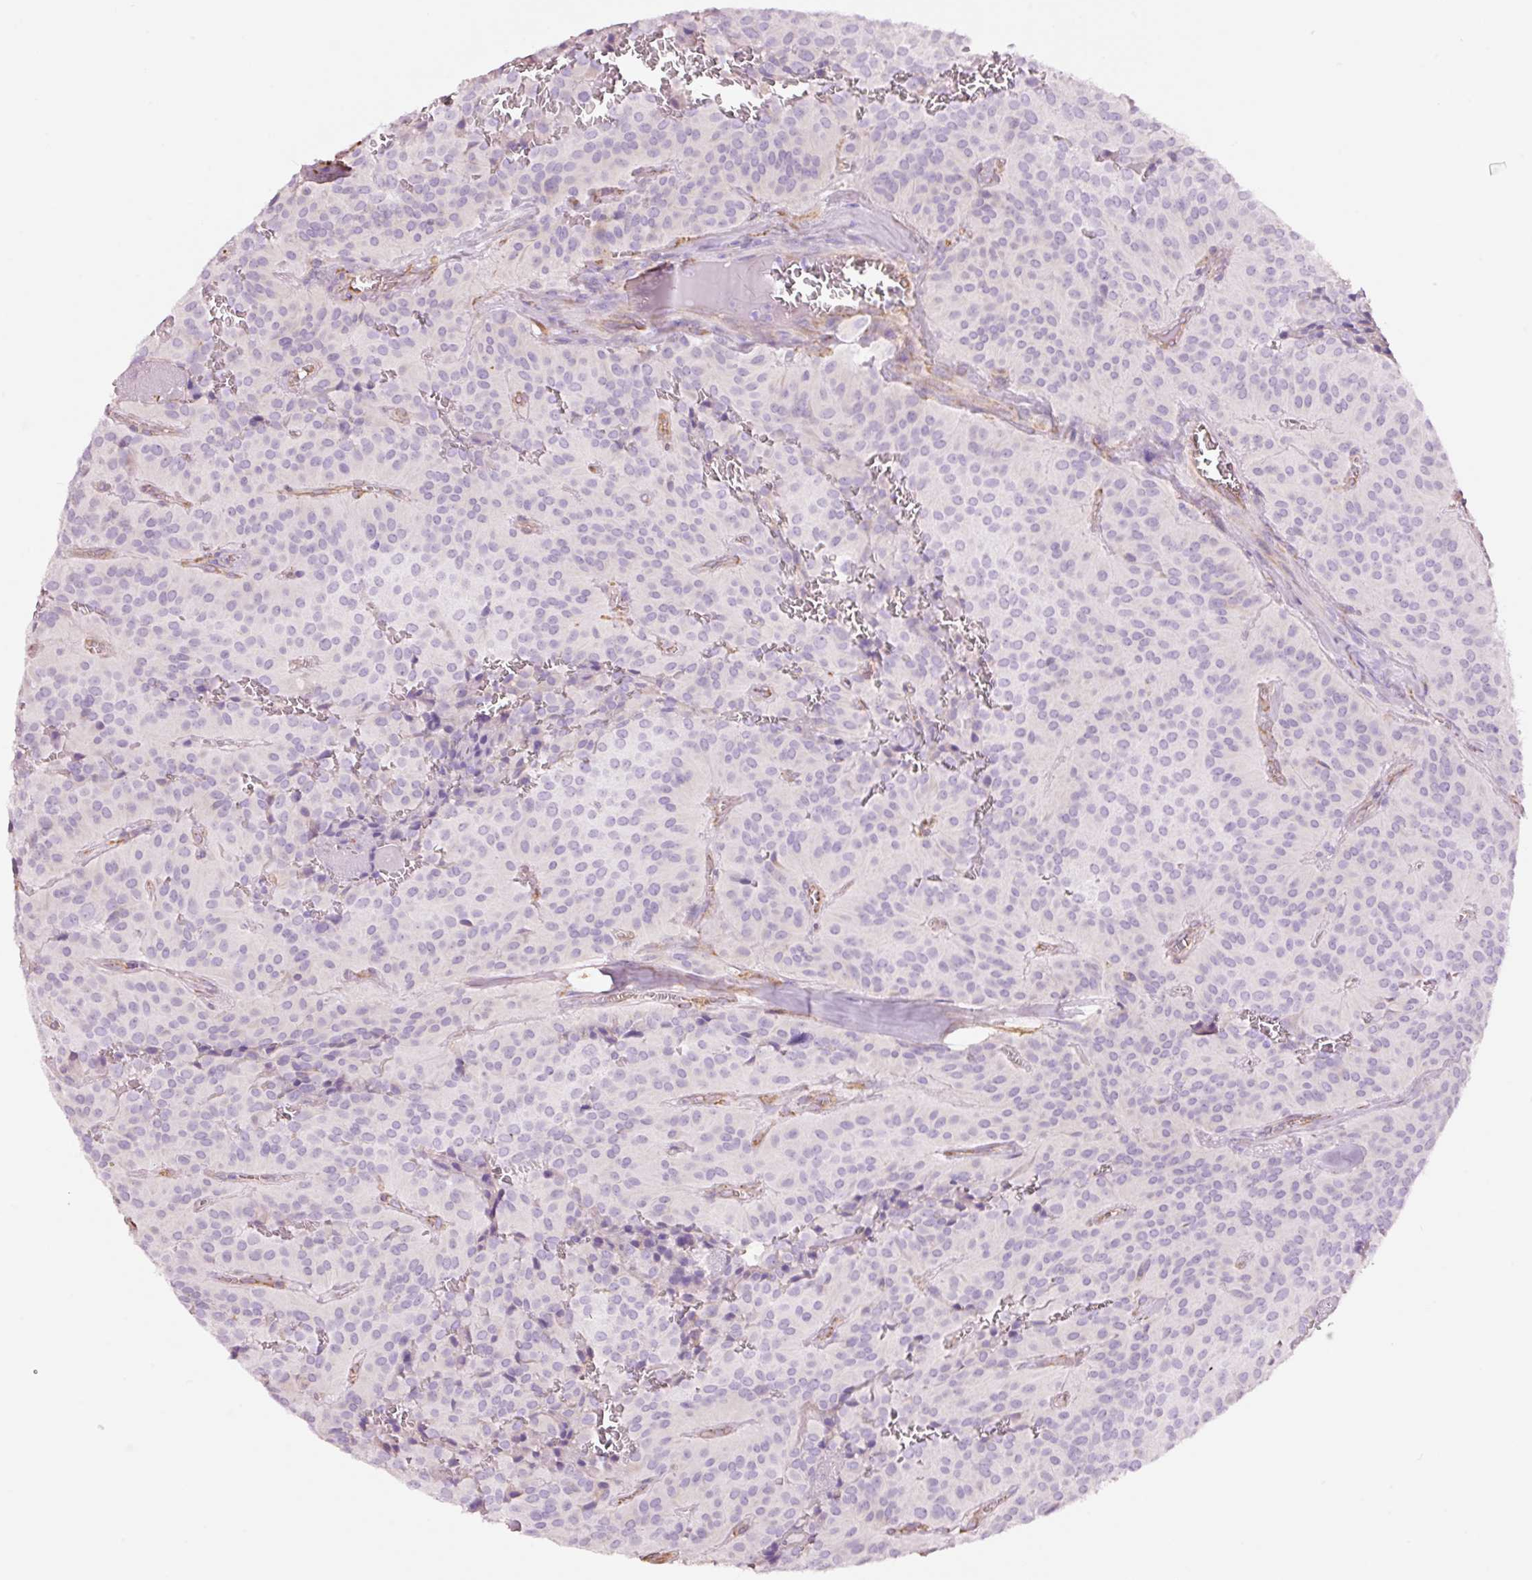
{"staining": {"intensity": "negative", "quantity": "none", "location": "none"}, "tissue": "glioma", "cell_type": "Tumor cells", "image_type": "cancer", "snomed": [{"axis": "morphology", "description": "Glioma, malignant, Low grade"}, {"axis": "topography", "description": "Brain"}], "caption": "Glioma was stained to show a protein in brown. There is no significant expression in tumor cells.", "gene": "GCG", "patient": {"sex": "male", "age": 42}}